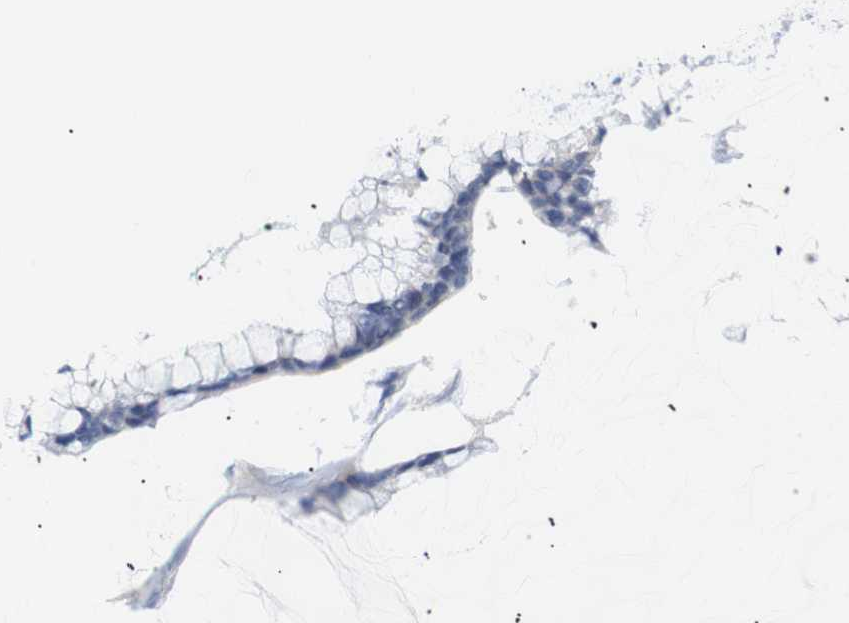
{"staining": {"intensity": "negative", "quantity": "none", "location": "none"}, "tissue": "ovarian cancer", "cell_type": "Tumor cells", "image_type": "cancer", "snomed": [{"axis": "morphology", "description": "Cystadenocarcinoma, mucinous, NOS"}, {"axis": "topography", "description": "Ovary"}], "caption": "This is an immunohistochemistry (IHC) histopathology image of human ovarian cancer. There is no positivity in tumor cells.", "gene": "TRIM5", "patient": {"sex": "female", "age": 39}}